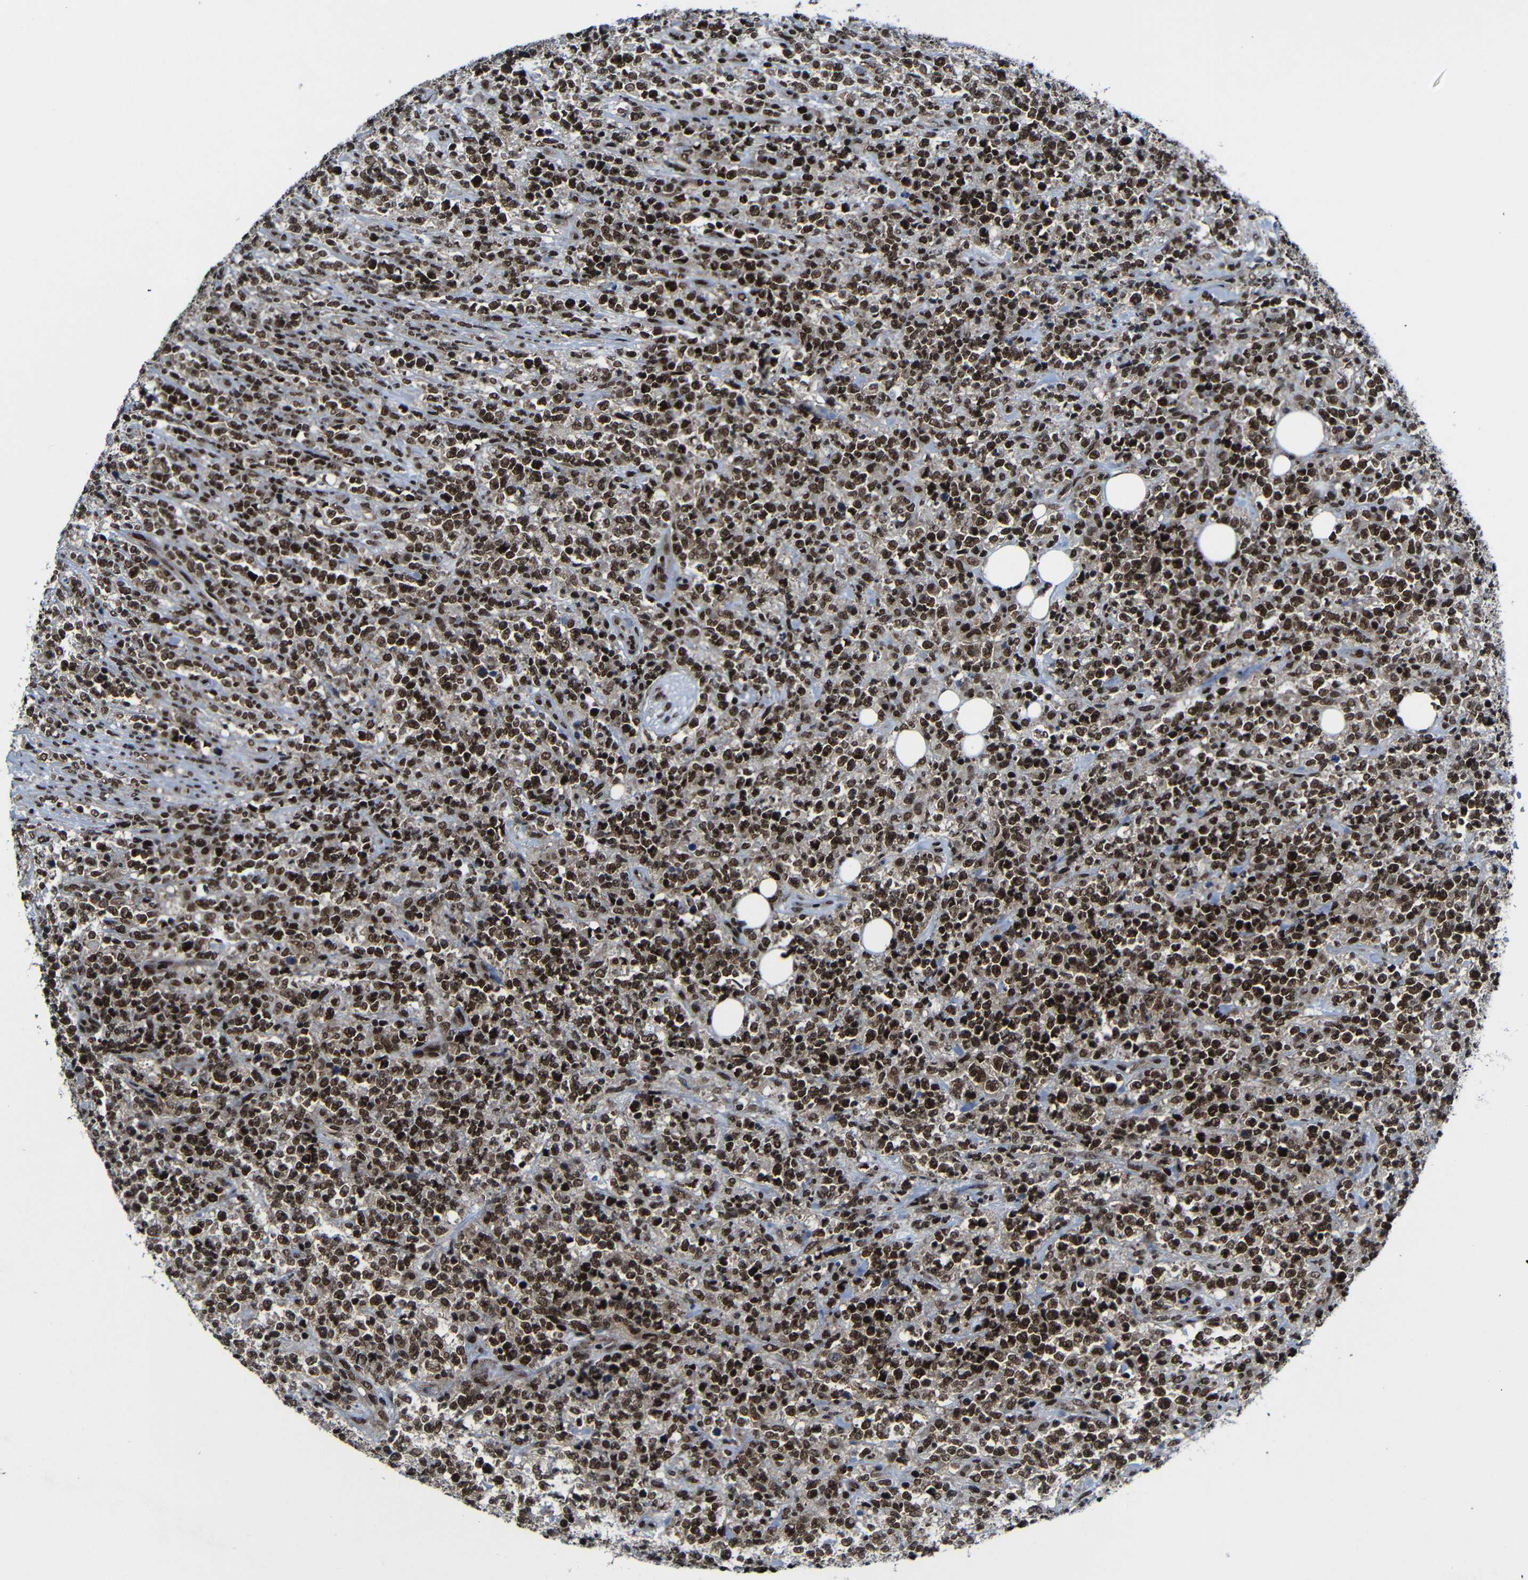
{"staining": {"intensity": "strong", "quantity": ">75%", "location": "nuclear"}, "tissue": "lymphoma", "cell_type": "Tumor cells", "image_type": "cancer", "snomed": [{"axis": "morphology", "description": "Malignant lymphoma, non-Hodgkin's type, High grade"}, {"axis": "topography", "description": "Soft tissue"}], "caption": "Lymphoma stained for a protein shows strong nuclear positivity in tumor cells.", "gene": "PTBP1", "patient": {"sex": "male", "age": 18}}